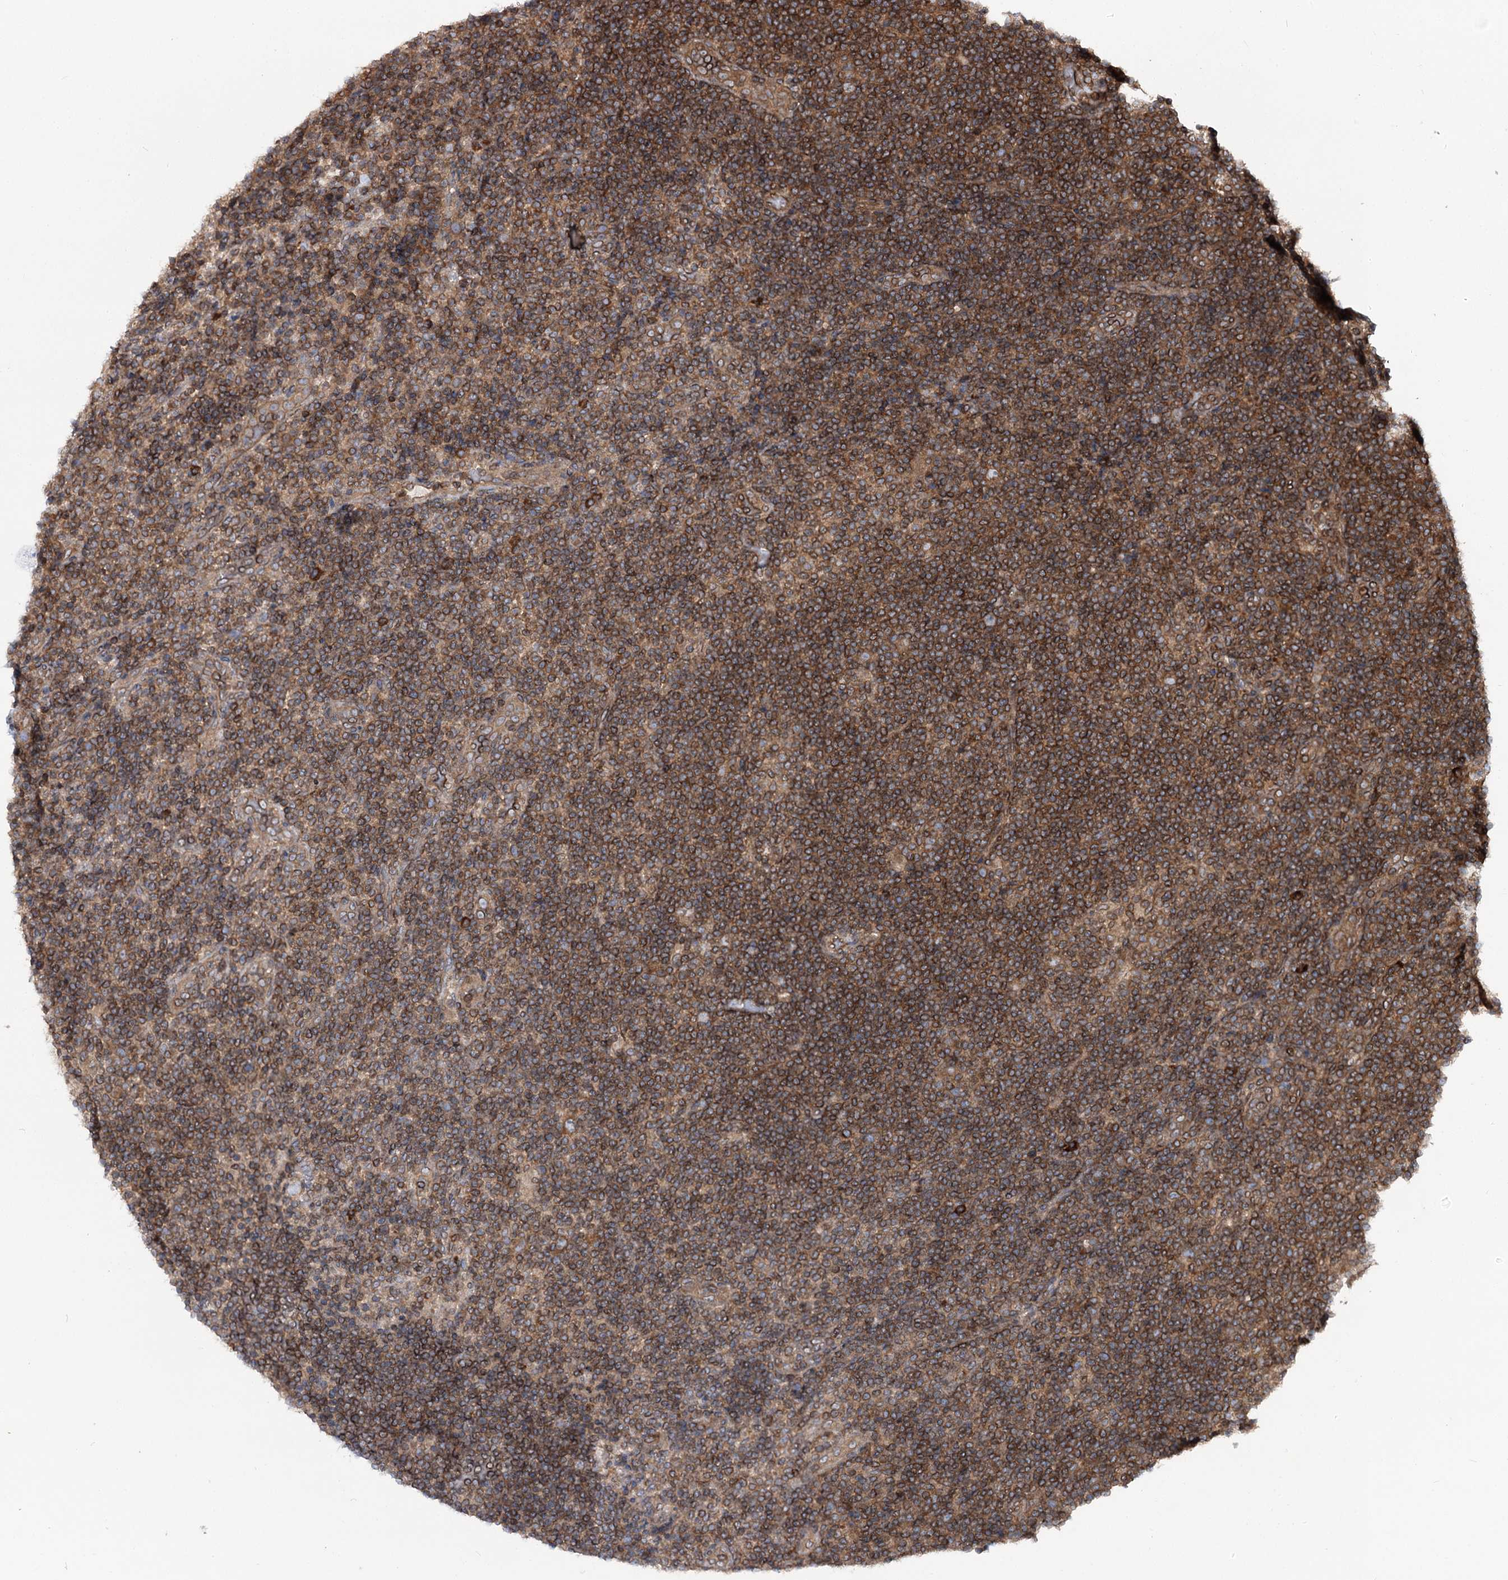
{"staining": {"intensity": "moderate", "quantity": ">75%", "location": "cytoplasmic/membranous"}, "tissue": "lymphoma", "cell_type": "Tumor cells", "image_type": "cancer", "snomed": [{"axis": "morphology", "description": "Hodgkin's disease, NOS"}, {"axis": "topography", "description": "Lymph node"}], "caption": "This is a histology image of immunohistochemistry (IHC) staining of Hodgkin's disease, which shows moderate expression in the cytoplasmic/membranous of tumor cells.", "gene": "FGFR1OP2", "patient": {"sex": "female", "age": 57}}